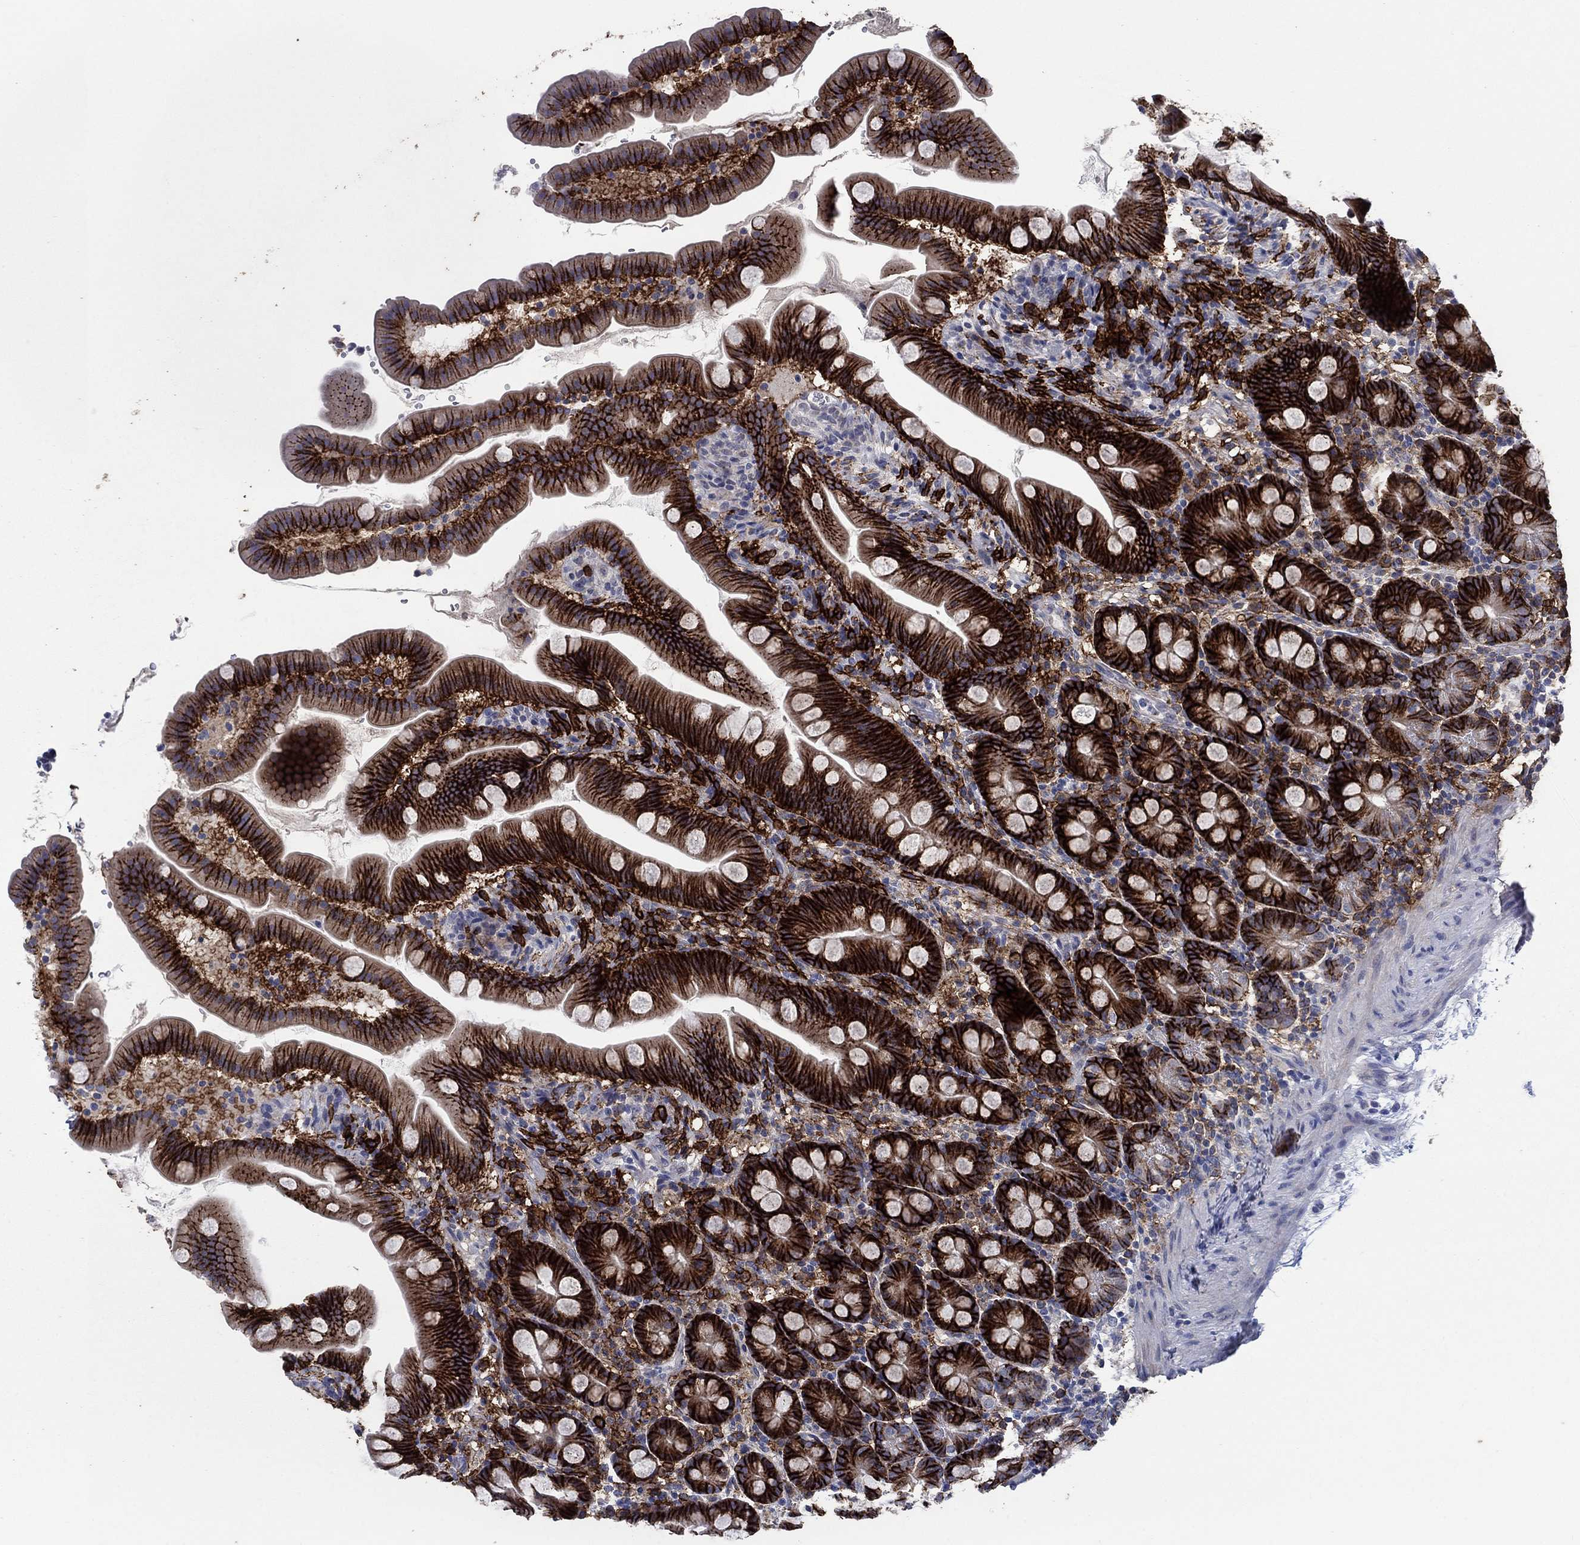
{"staining": {"intensity": "strong", "quantity": "25%-75%", "location": "cytoplasmic/membranous"}, "tissue": "small intestine", "cell_type": "Glandular cells", "image_type": "normal", "snomed": [{"axis": "morphology", "description": "Normal tissue, NOS"}, {"axis": "topography", "description": "Small intestine"}], "caption": "A high amount of strong cytoplasmic/membranous positivity is appreciated in approximately 25%-75% of glandular cells in unremarkable small intestine.", "gene": "SDC1", "patient": {"sex": "female", "age": 44}}